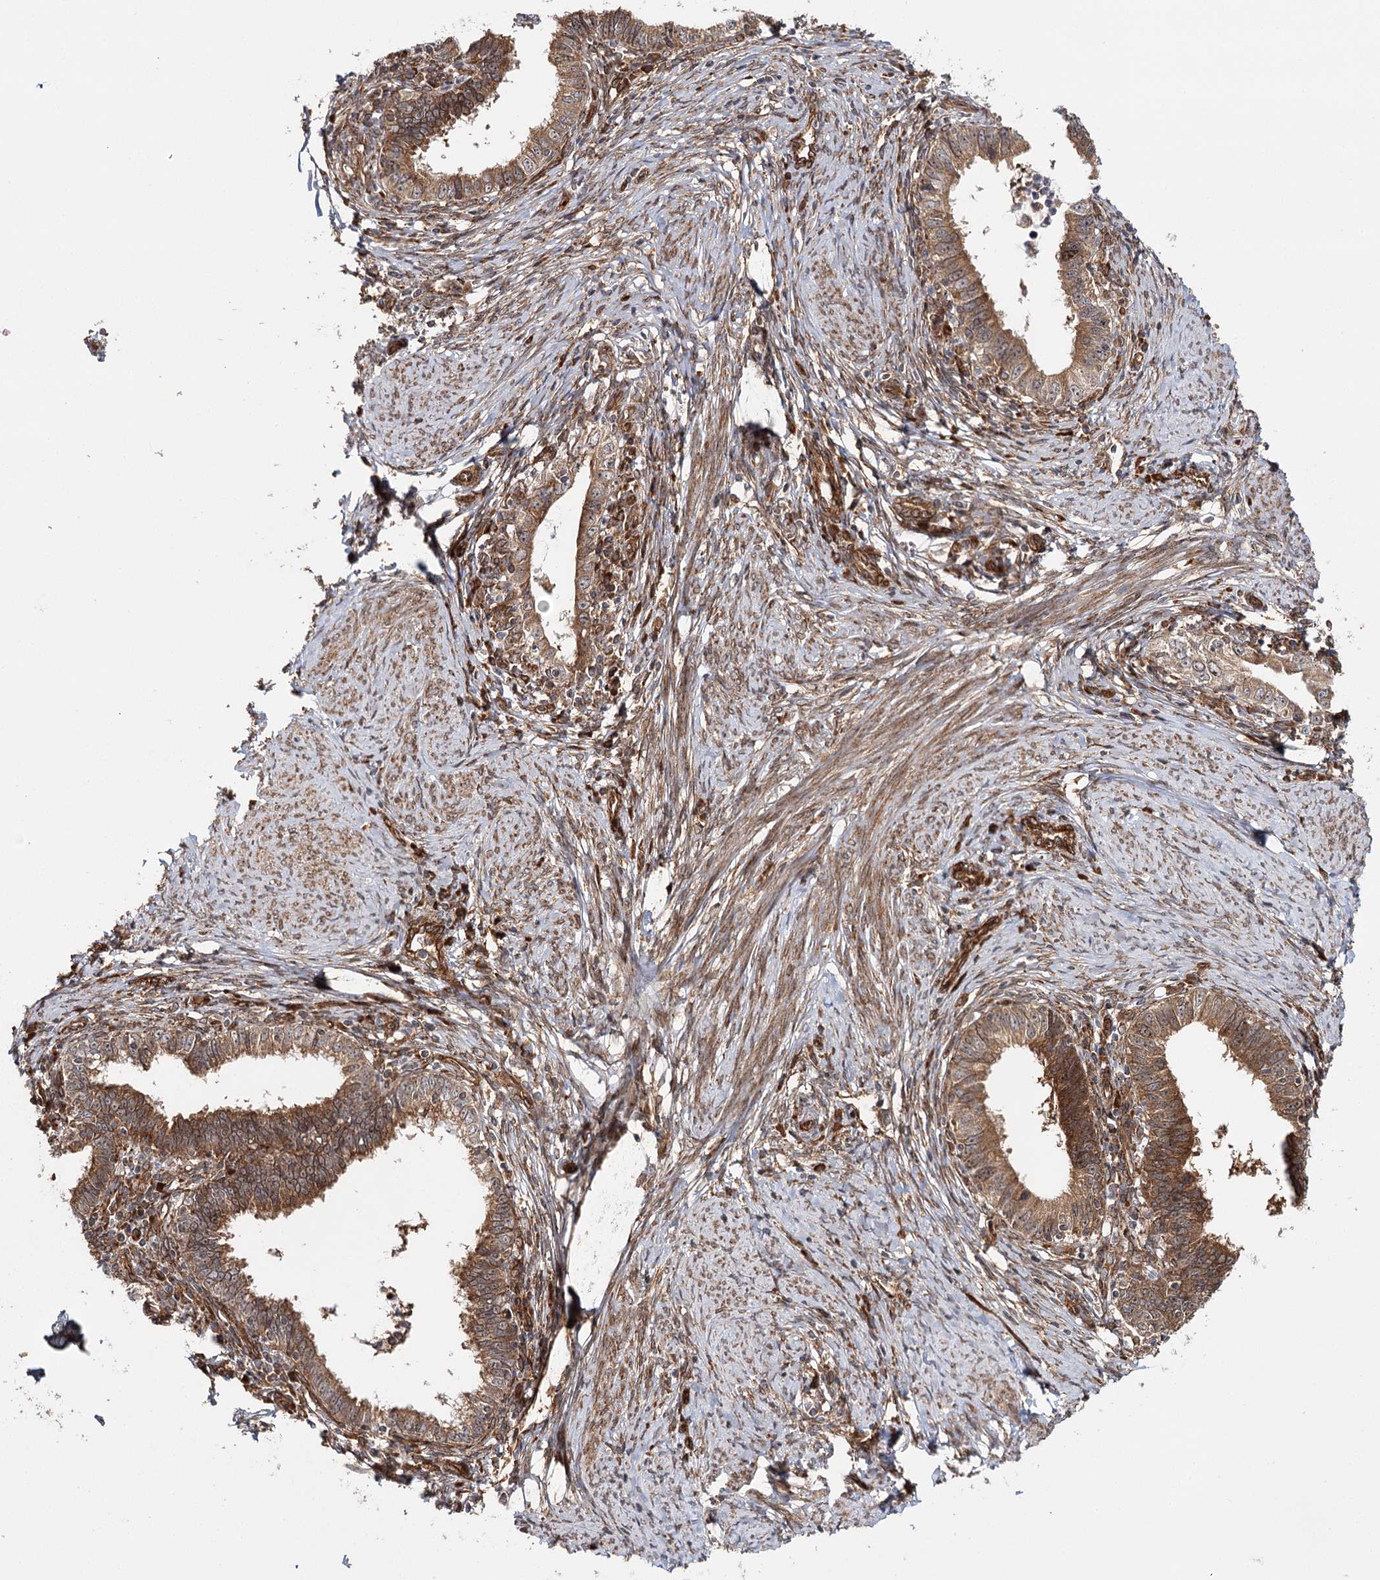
{"staining": {"intensity": "moderate", "quantity": ">75%", "location": "cytoplasmic/membranous"}, "tissue": "cervical cancer", "cell_type": "Tumor cells", "image_type": "cancer", "snomed": [{"axis": "morphology", "description": "Adenocarcinoma, NOS"}, {"axis": "topography", "description": "Cervix"}], "caption": "There is medium levels of moderate cytoplasmic/membranous expression in tumor cells of cervical adenocarcinoma, as demonstrated by immunohistochemical staining (brown color).", "gene": "MKNK1", "patient": {"sex": "female", "age": 36}}